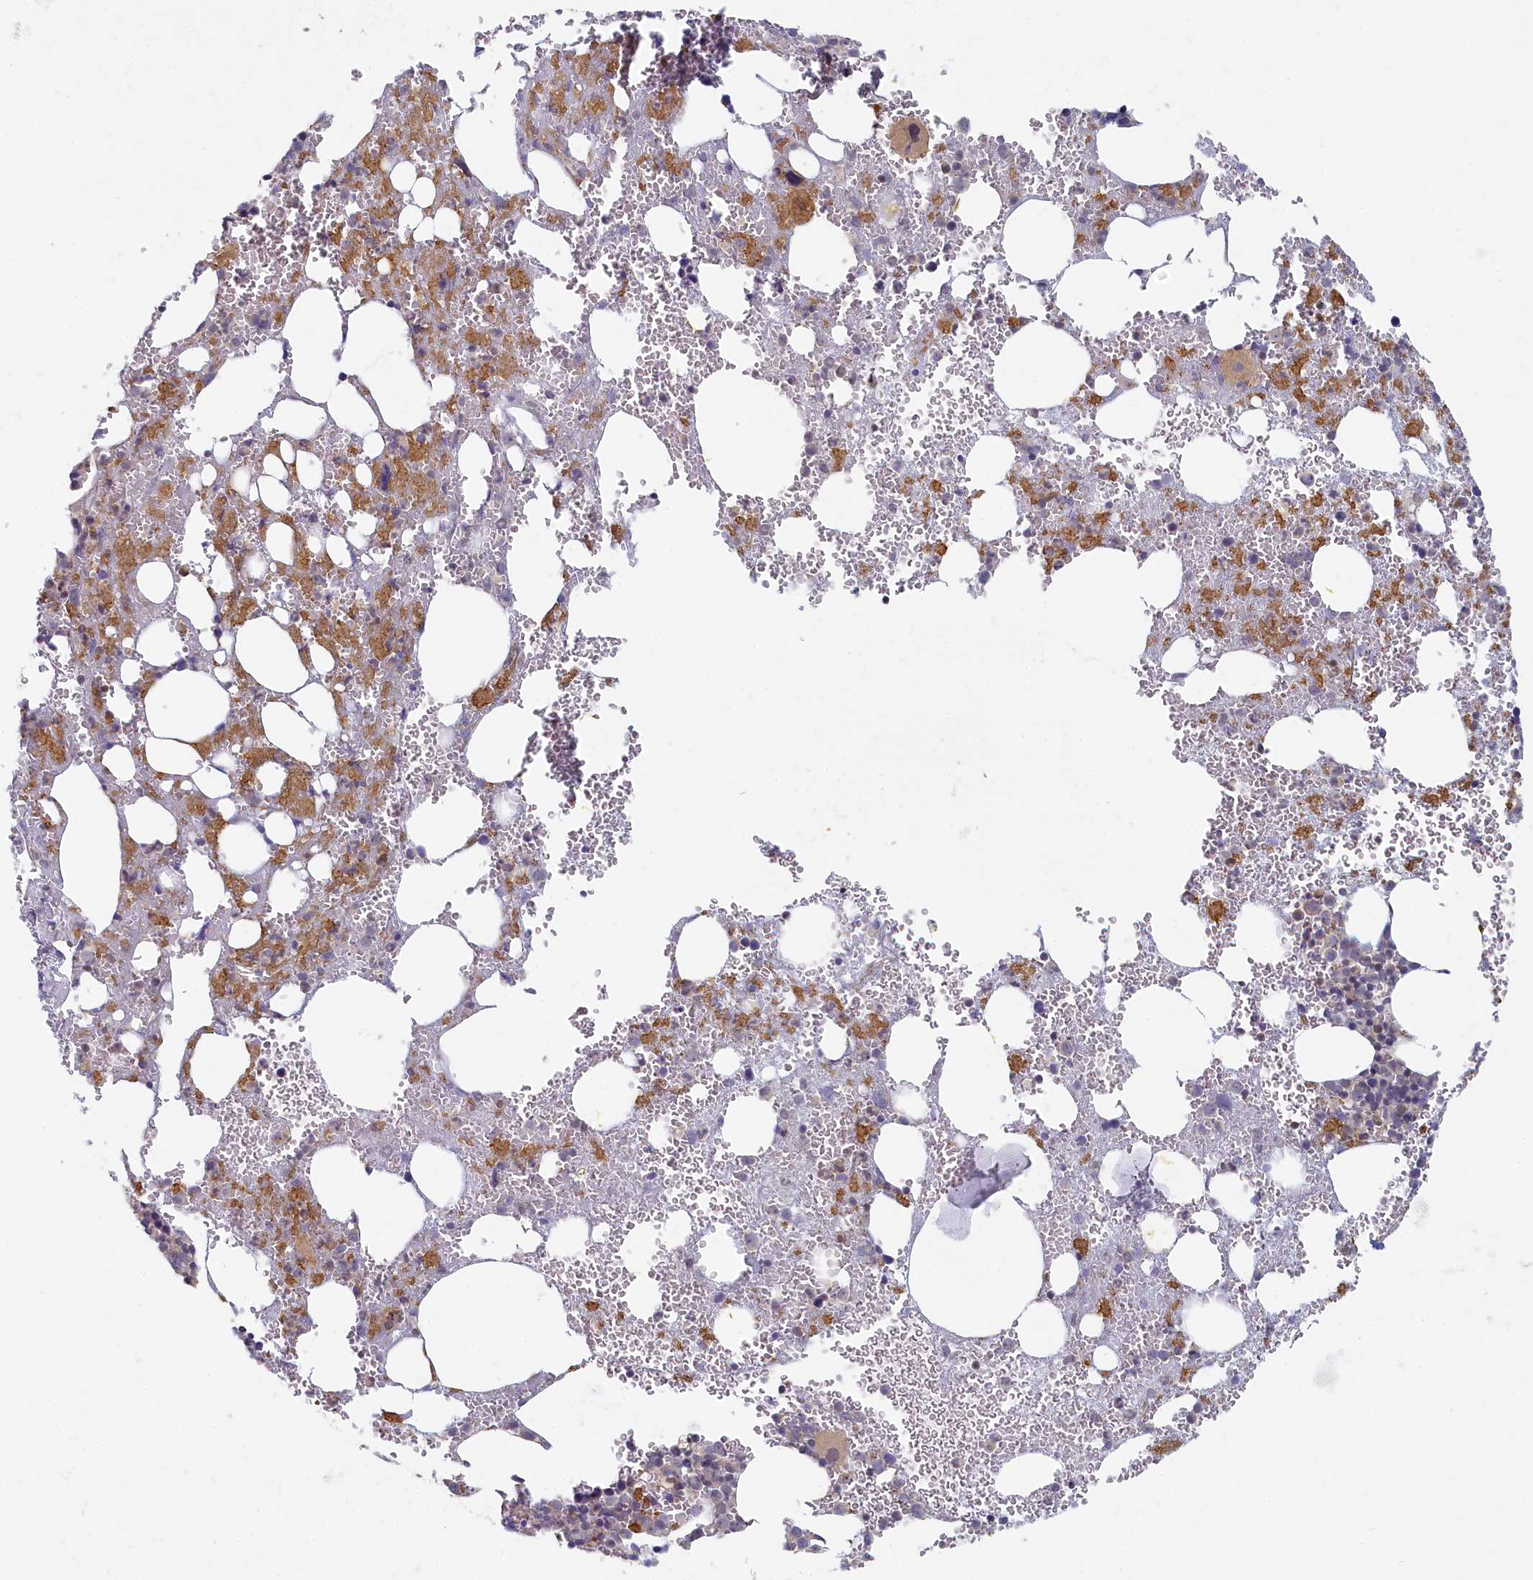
{"staining": {"intensity": "moderate", "quantity": "<25%", "location": "cytoplasmic/membranous"}, "tissue": "bone marrow", "cell_type": "Hematopoietic cells", "image_type": "normal", "snomed": [{"axis": "morphology", "description": "Normal tissue, NOS"}, {"axis": "topography", "description": "Bone marrow"}], "caption": "Hematopoietic cells demonstrate low levels of moderate cytoplasmic/membranous staining in about <25% of cells in normal bone marrow. The staining was performed using DAB, with brown indicating positive protein expression. Nuclei are stained blue with hematoxylin.", "gene": "INTS4", "patient": {"sex": "male", "age": 61}}